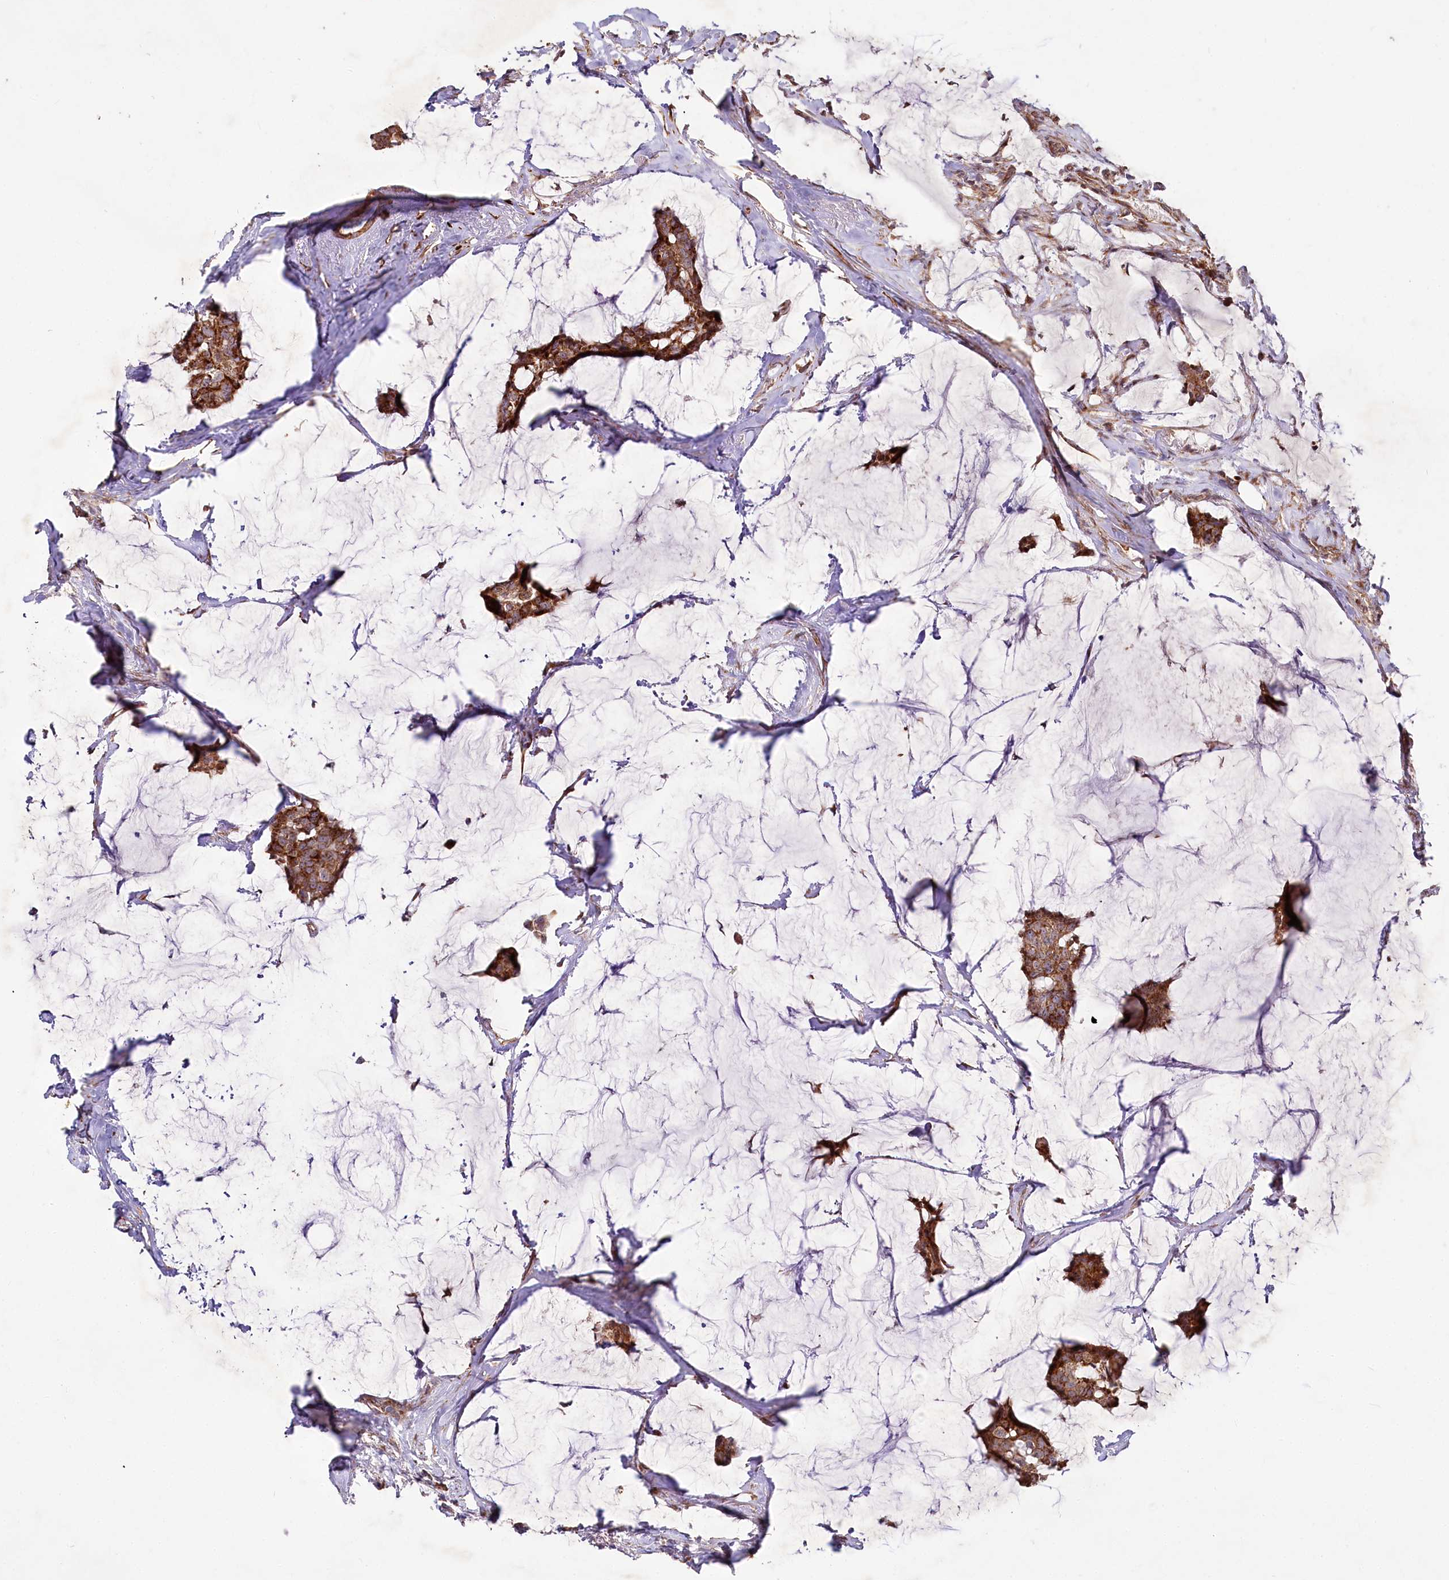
{"staining": {"intensity": "moderate", "quantity": ">75%", "location": "cytoplasmic/membranous"}, "tissue": "breast cancer", "cell_type": "Tumor cells", "image_type": "cancer", "snomed": [{"axis": "morphology", "description": "Duct carcinoma"}, {"axis": "topography", "description": "Breast"}], "caption": "A high-resolution photomicrograph shows immunohistochemistry (IHC) staining of breast infiltrating ductal carcinoma, which shows moderate cytoplasmic/membranous positivity in about >75% of tumor cells. The staining was performed using DAB (3,3'-diaminobenzidine) to visualize the protein expression in brown, while the nuclei were stained in blue with hematoxylin (Magnification: 20x).", "gene": "PSTK", "patient": {"sex": "female", "age": 93}}